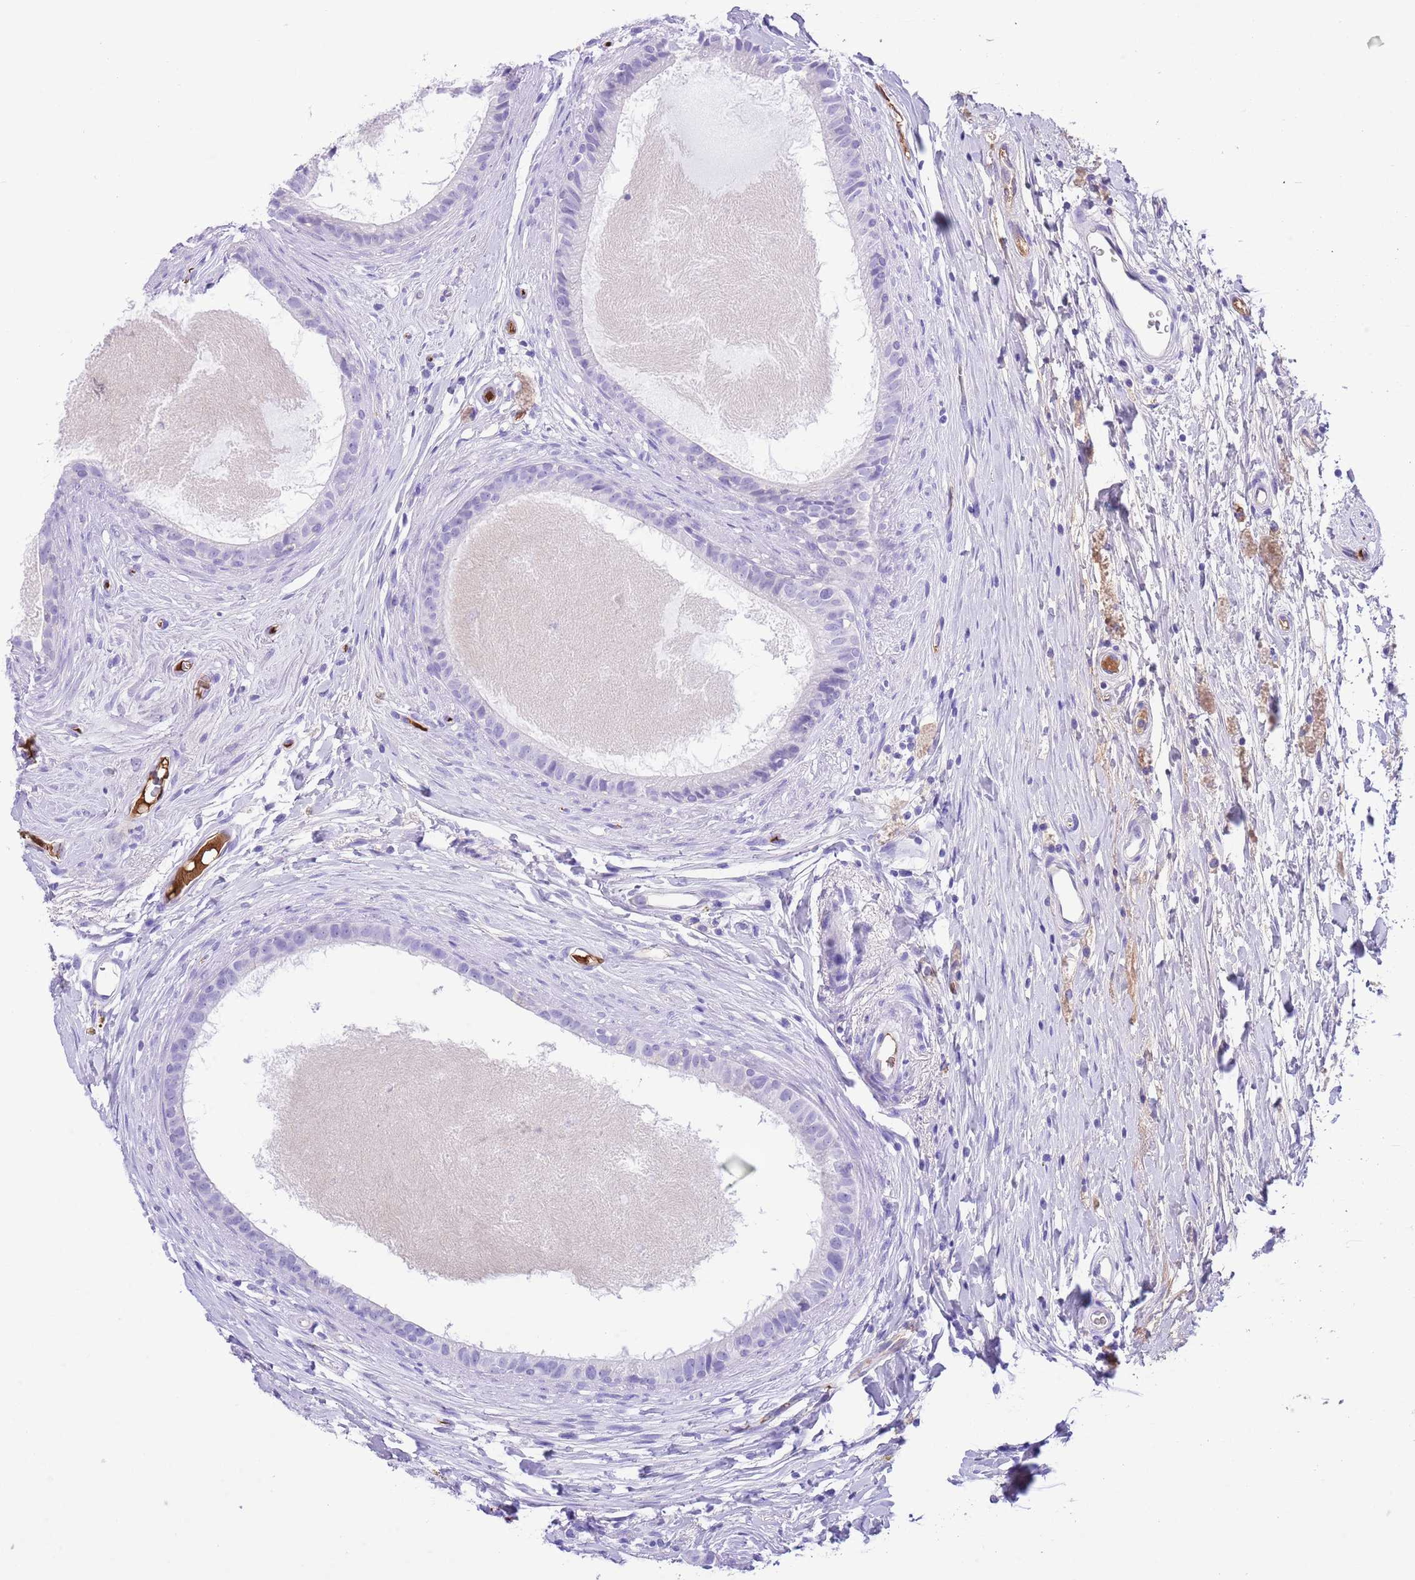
{"staining": {"intensity": "negative", "quantity": "none", "location": "none"}, "tissue": "epididymis", "cell_type": "Glandular cells", "image_type": "normal", "snomed": [{"axis": "morphology", "description": "Normal tissue, NOS"}, {"axis": "topography", "description": "Epididymis"}], "caption": "Immunohistochemistry micrograph of normal epididymis stained for a protein (brown), which displays no positivity in glandular cells.", "gene": "IGF1", "patient": {"sex": "male", "age": 80}}